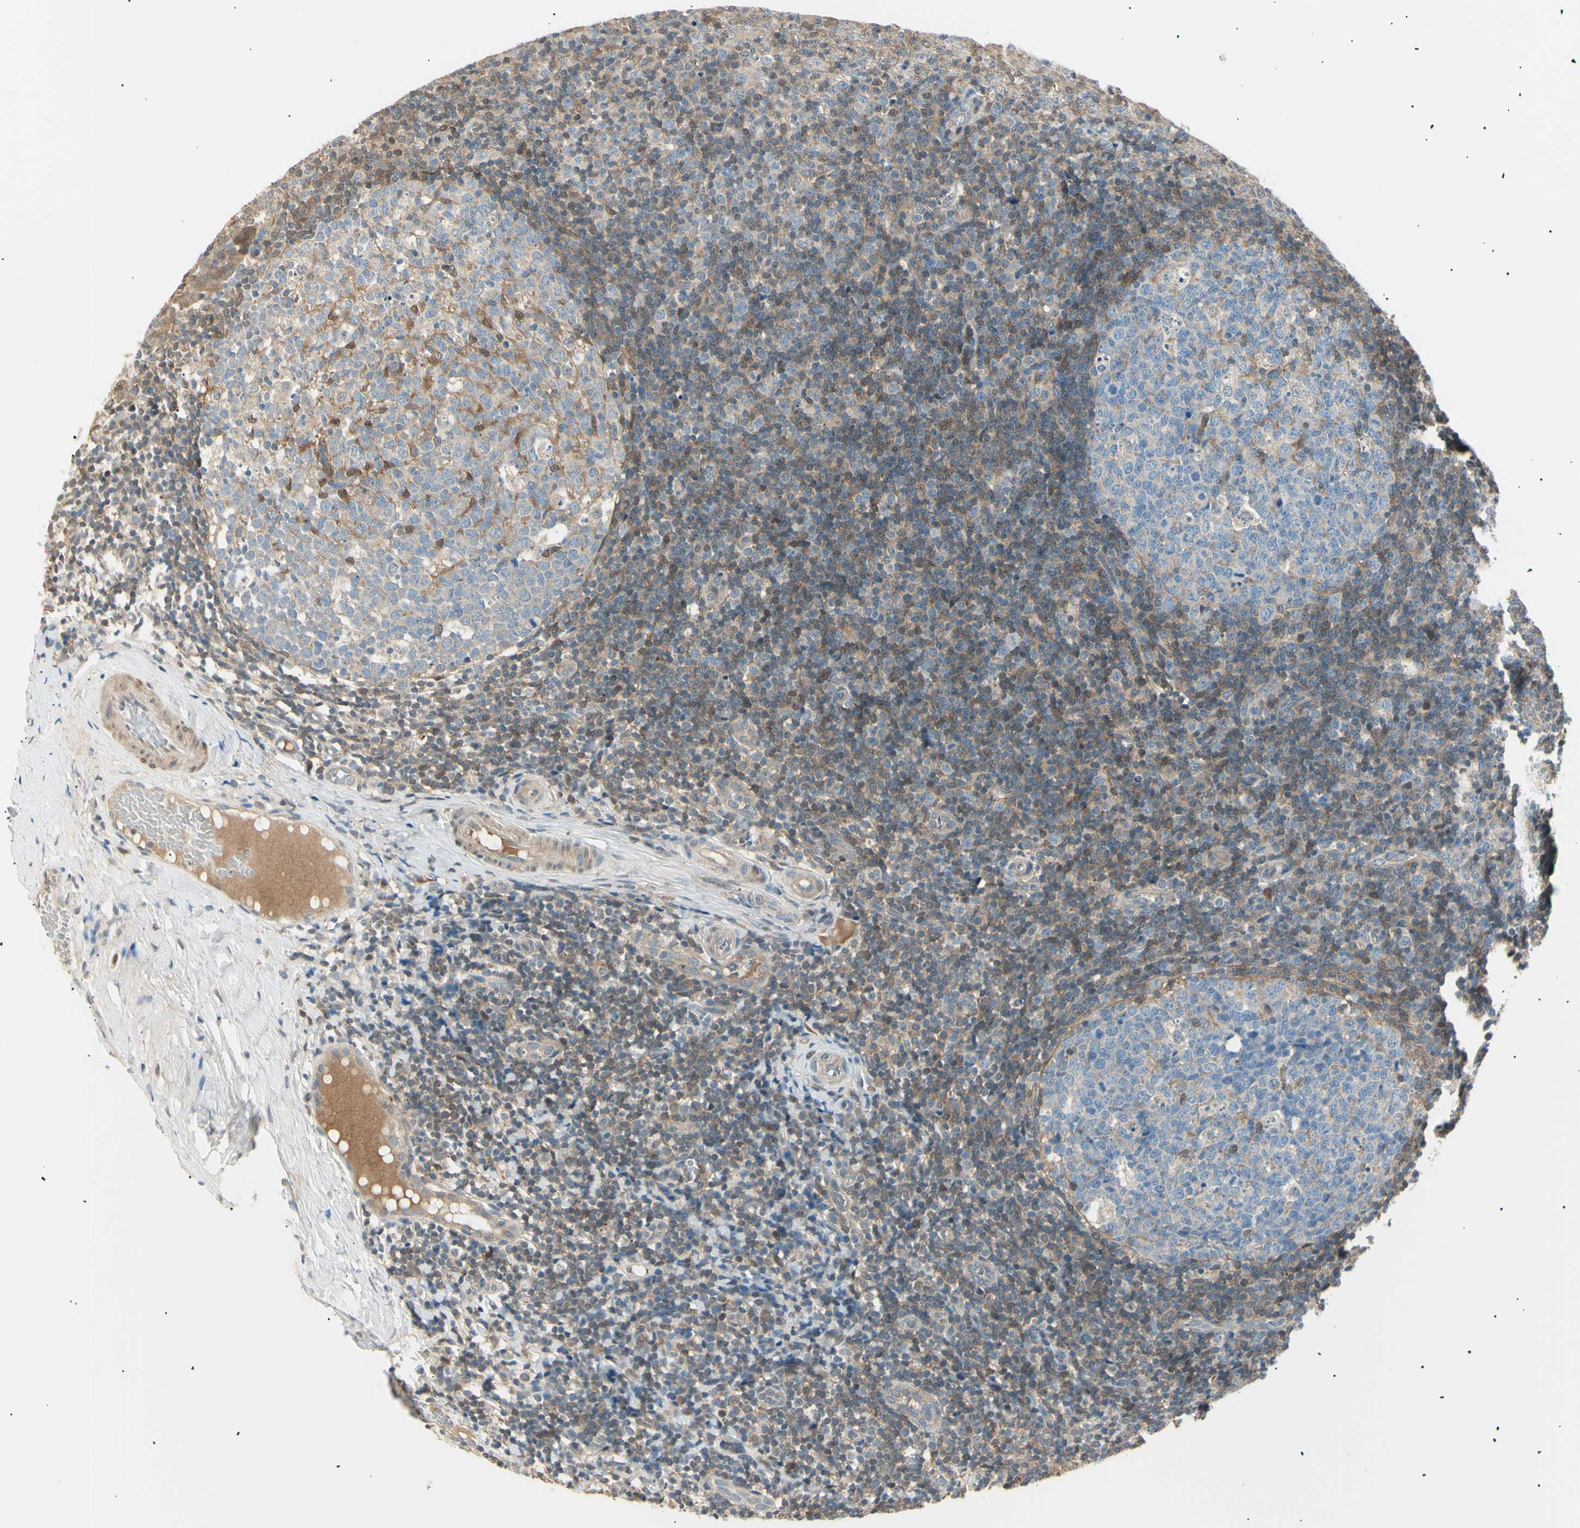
{"staining": {"intensity": "moderate", "quantity": "<25%", "location": "cytoplasmic/membranous,nuclear"}, "tissue": "tonsil", "cell_type": "Germinal center cells", "image_type": "normal", "snomed": [{"axis": "morphology", "description": "Normal tissue, NOS"}, {"axis": "topography", "description": "Tonsil"}], "caption": "Immunohistochemistry (DAB) staining of benign tonsil reveals moderate cytoplasmic/membranous,nuclear protein staining in approximately <25% of germinal center cells.", "gene": "LHPP", "patient": {"sex": "female", "age": 19}}